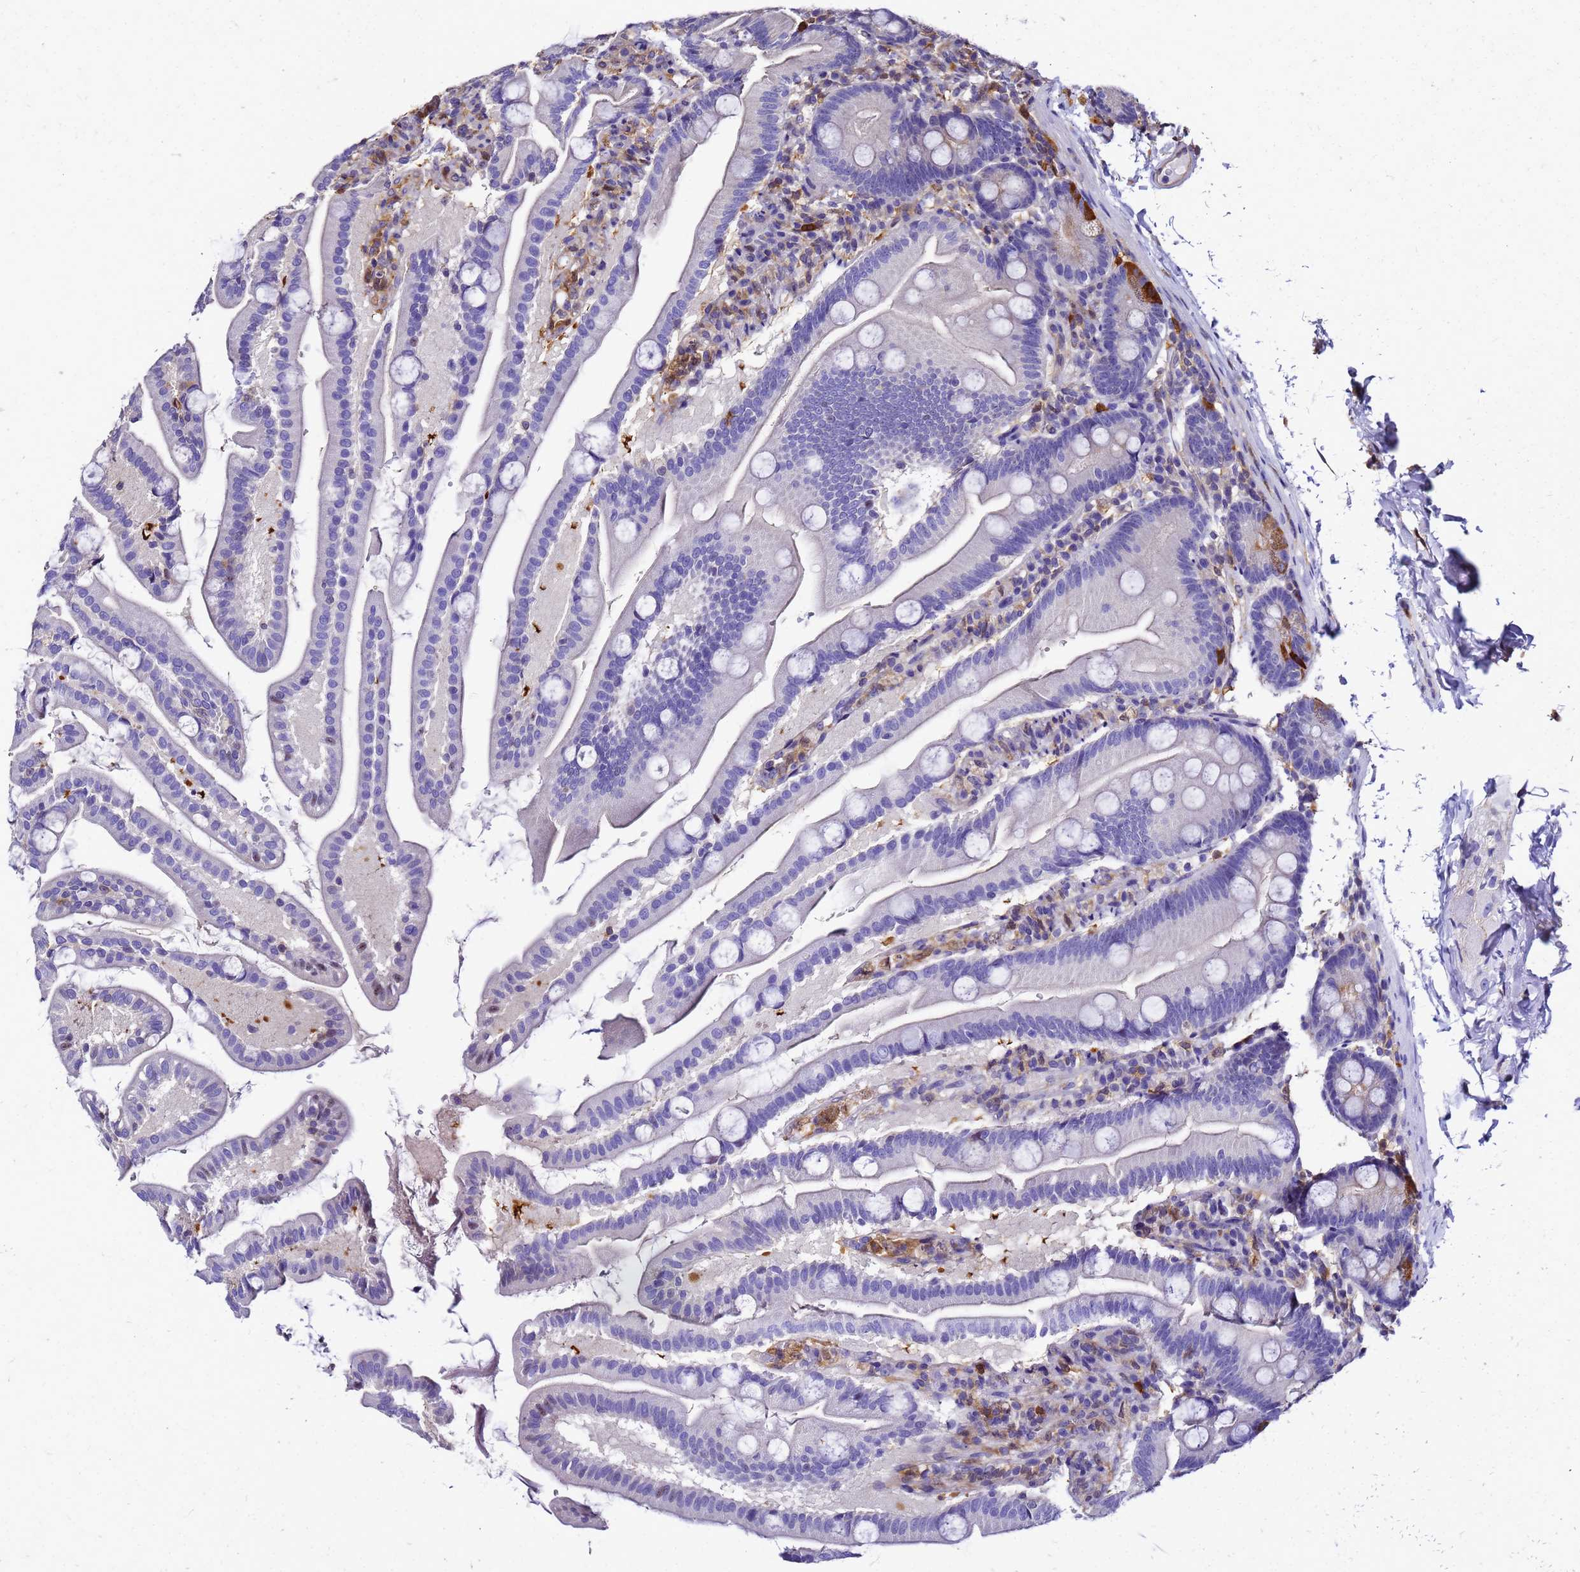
{"staining": {"intensity": "strong", "quantity": "<25%", "location": "cytoplasmic/membranous"}, "tissue": "small intestine", "cell_type": "Glandular cells", "image_type": "normal", "snomed": [{"axis": "morphology", "description": "Normal tissue, NOS"}, {"axis": "topography", "description": "Small intestine"}], "caption": "This micrograph shows immunohistochemistry staining of normal small intestine, with medium strong cytoplasmic/membranous staining in approximately <25% of glandular cells.", "gene": "S100A11", "patient": {"sex": "female", "age": 68}}